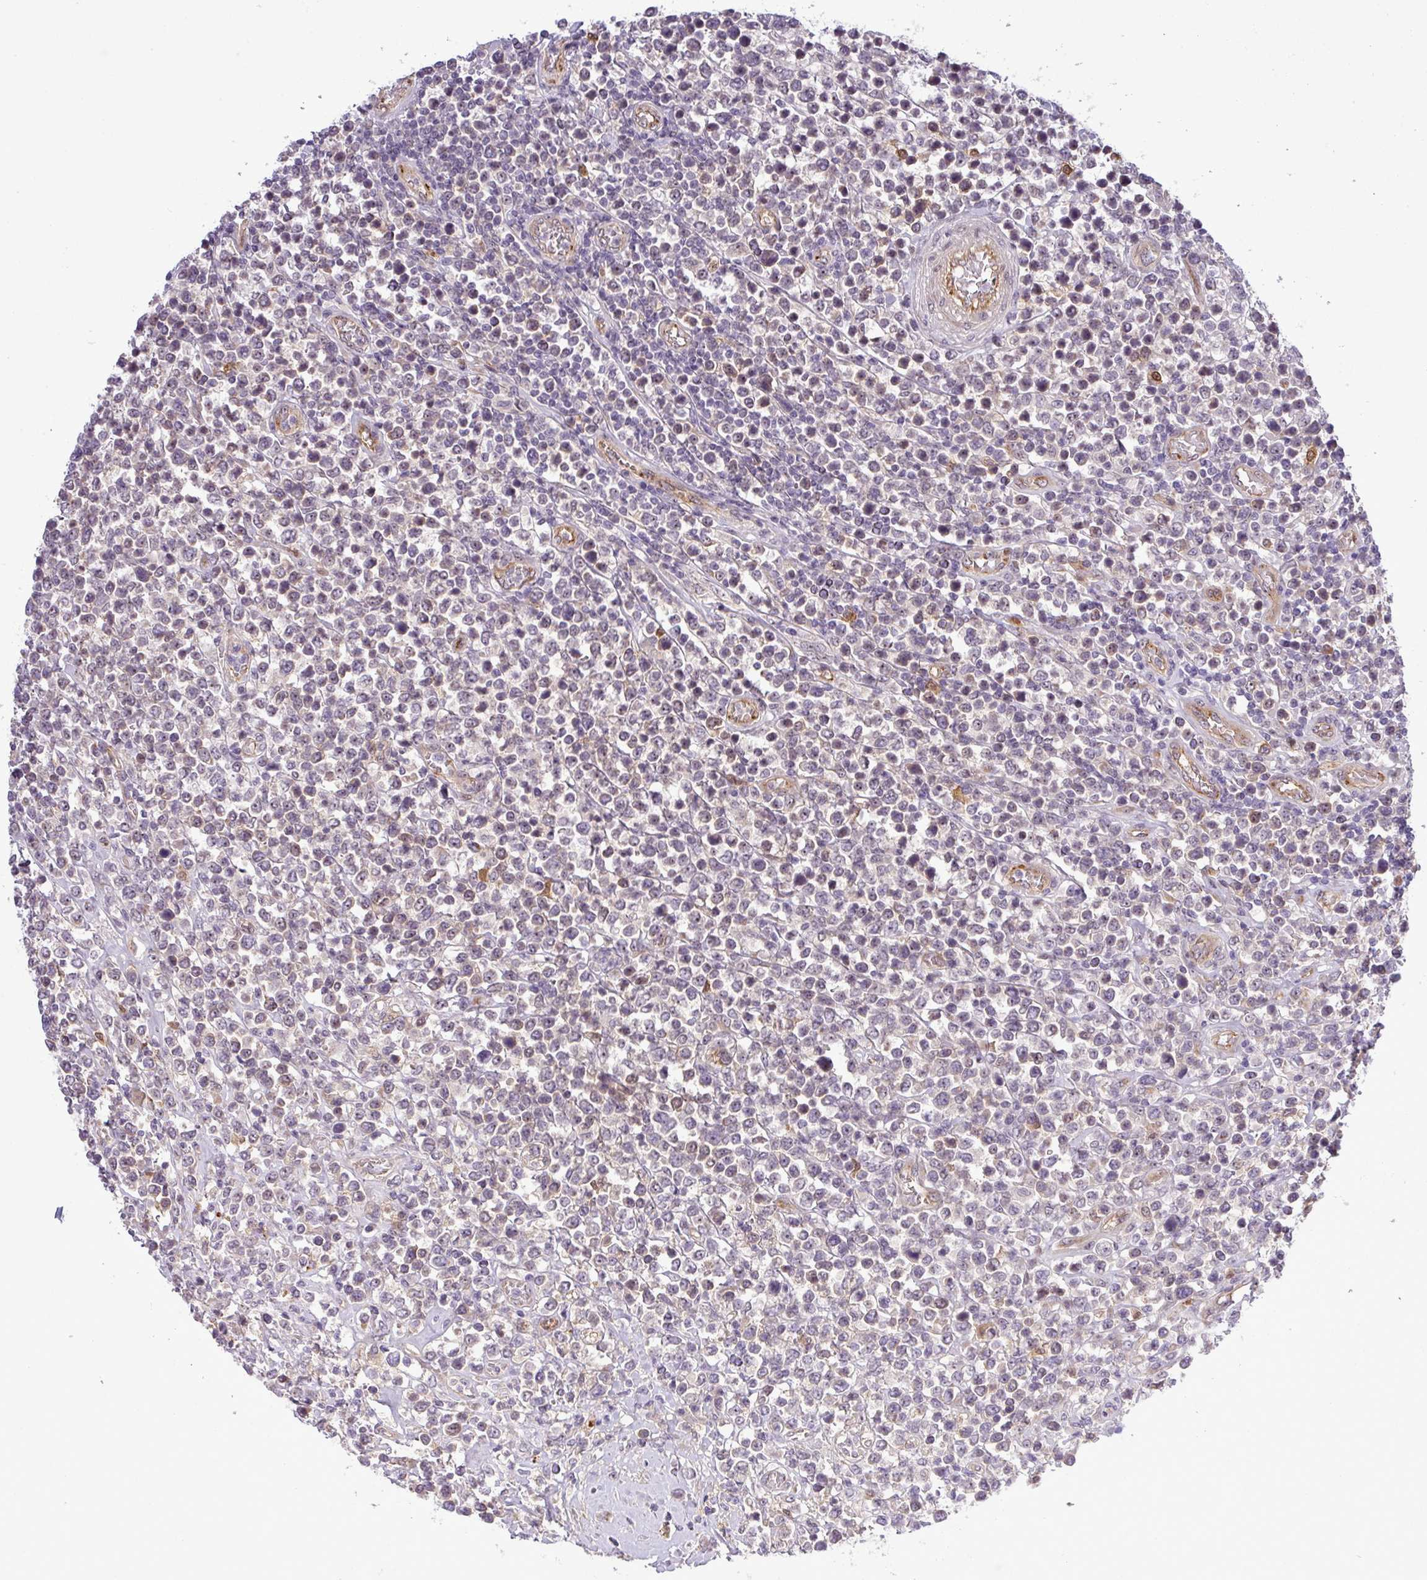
{"staining": {"intensity": "negative", "quantity": "none", "location": "none"}, "tissue": "lymphoma", "cell_type": "Tumor cells", "image_type": "cancer", "snomed": [{"axis": "morphology", "description": "Malignant lymphoma, non-Hodgkin's type, High grade"}, {"axis": "topography", "description": "Soft tissue"}], "caption": "An immunohistochemistry (IHC) image of lymphoma is shown. There is no staining in tumor cells of lymphoma.", "gene": "PCDH1", "patient": {"sex": "female", "age": 56}}